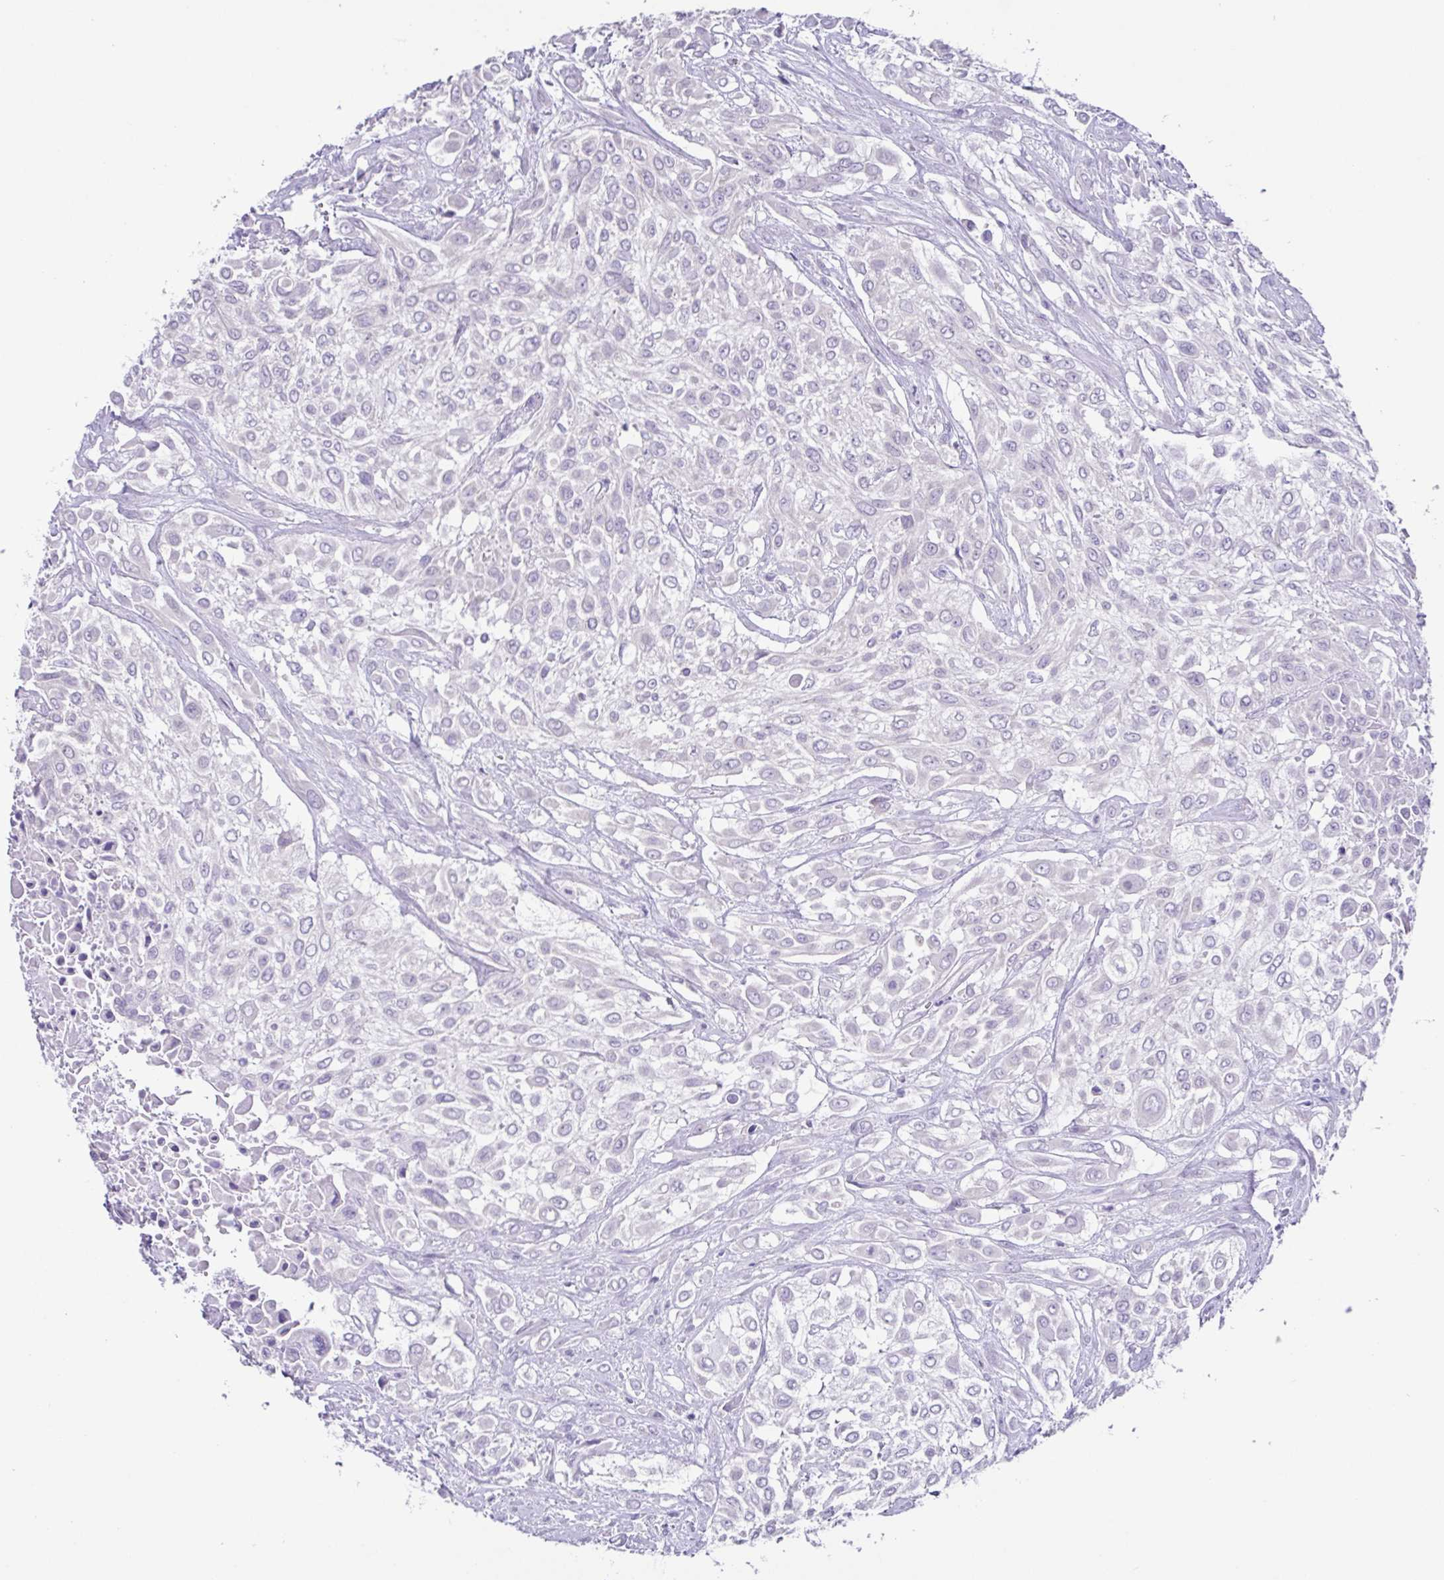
{"staining": {"intensity": "negative", "quantity": "none", "location": "none"}, "tissue": "urothelial cancer", "cell_type": "Tumor cells", "image_type": "cancer", "snomed": [{"axis": "morphology", "description": "Urothelial carcinoma, High grade"}, {"axis": "topography", "description": "Urinary bladder"}], "caption": "High power microscopy image of an immunohistochemistry (IHC) micrograph of high-grade urothelial carcinoma, revealing no significant positivity in tumor cells.", "gene": "RDH11", "patient": {"sex": "male", "age": 57}}